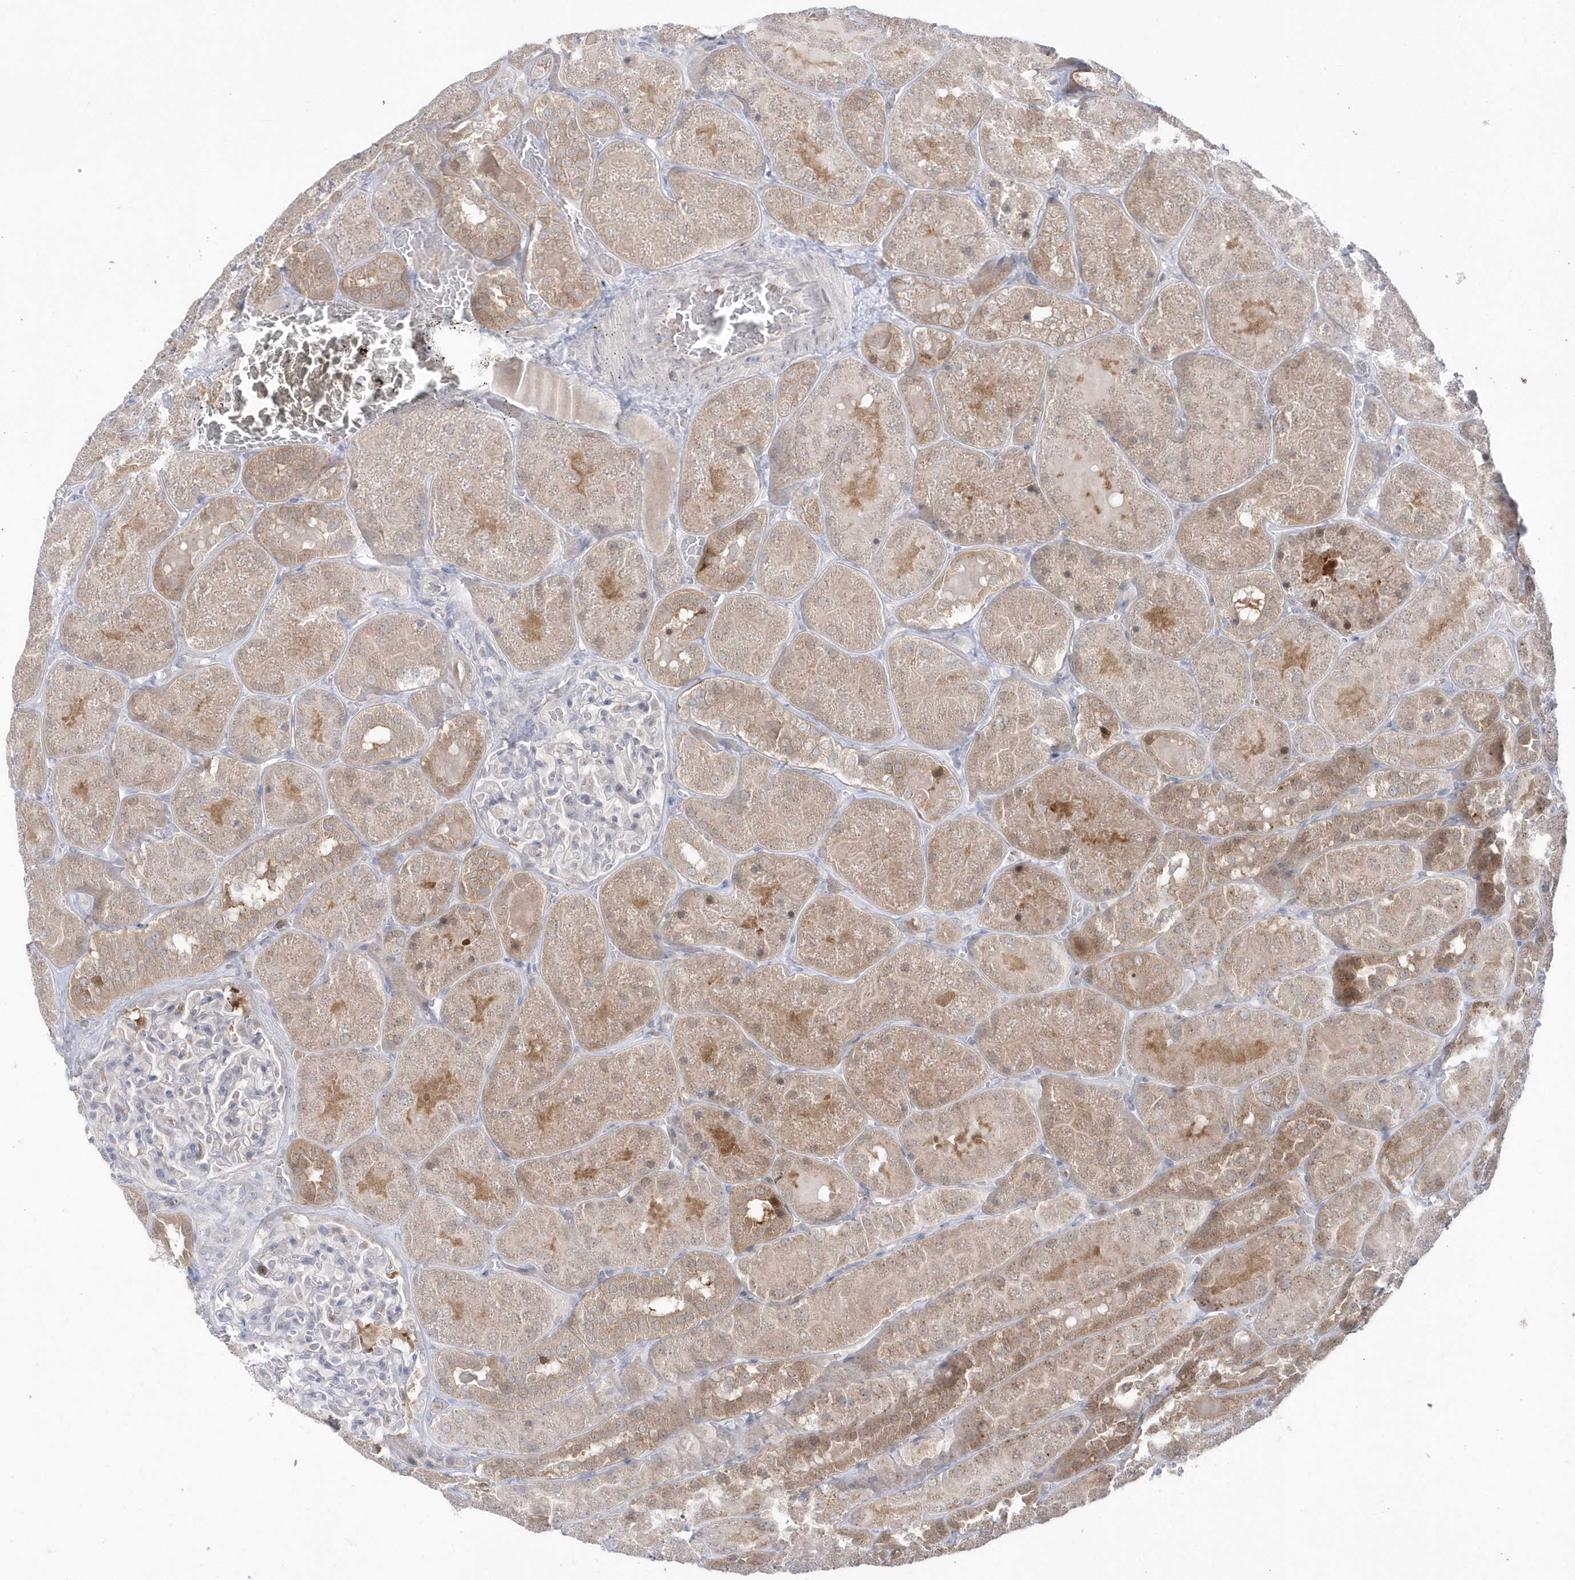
{"staining": {"intensity": "negative", "quantity": "none", "location": "none"}, "tissue": "kidney", "cell_type": "Cells in glomeruli", "image_type": "normal", "snomed": [{"axis": "morphology", "description": "Normal tissue, NOS"}, {"axis": "topography", "description": "Kidney"}], "caption": "An image of human kidney is negative for staining in cells in glomeruli. (DAB (3,3'-diaminobenzidine) immunohistochemistry (IHC), high magnification).", "gene": "GEMIN6", "patient": {"sex": "male", "age": 28}}